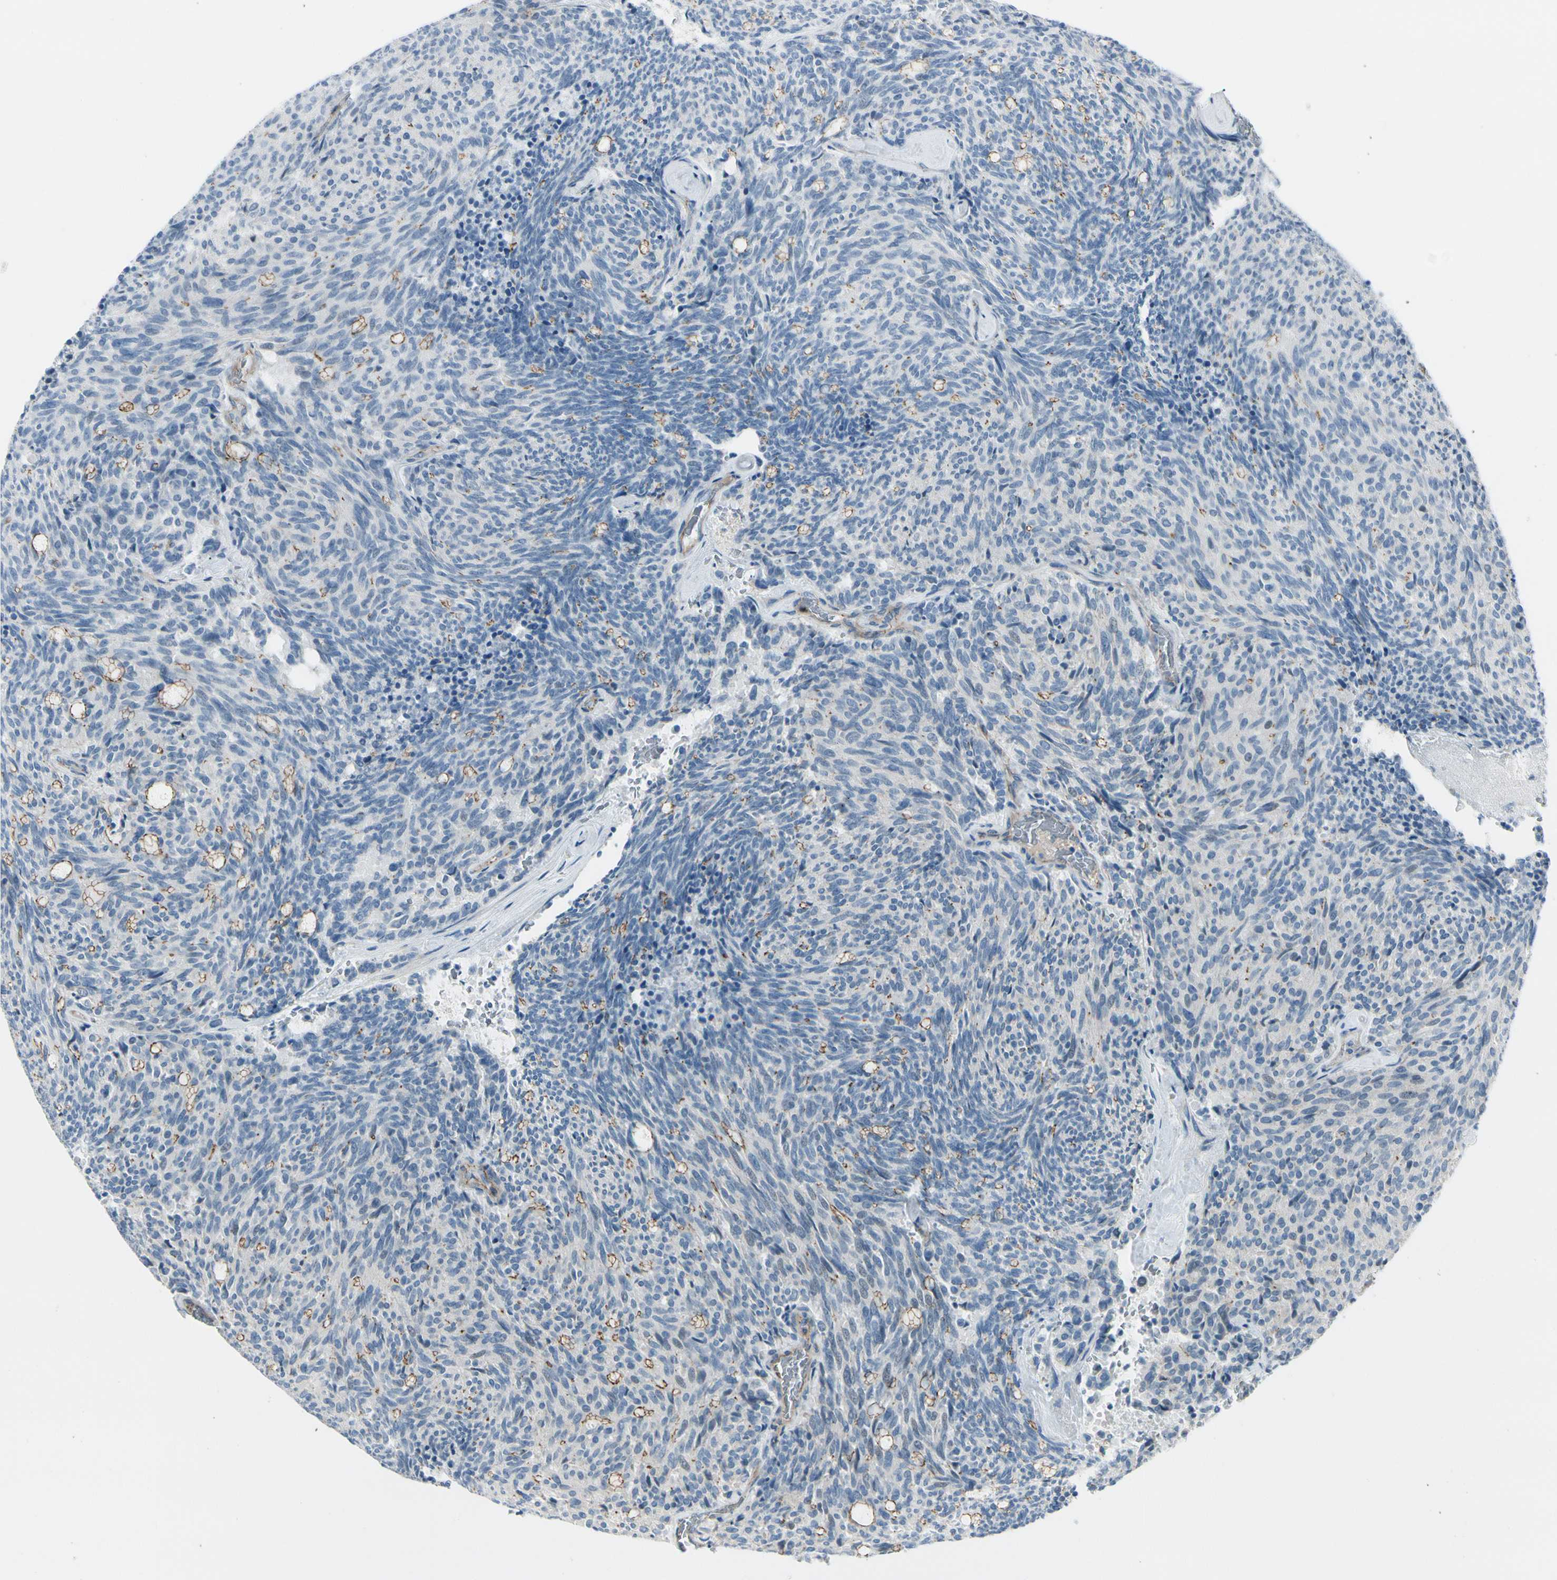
{"staining": {"intensity": "weak", "quantity": "<25%", "location": "cytoplasmic/membranous"}, "tissue": "carcinoid", "cell_type": "Tumor cells", "image_type": "cancer", "snomed": [{"axis": "morphology", "description": "Carcinoid, malignant, NOS"}, {"axis": "topography", "description": "Pancreas"}], "caption": "IHC of carcinoid (malignant) displays no positivity in tumor cells.", "gene": "TJP1", "patient": {"sex": "female", "age": 54}}